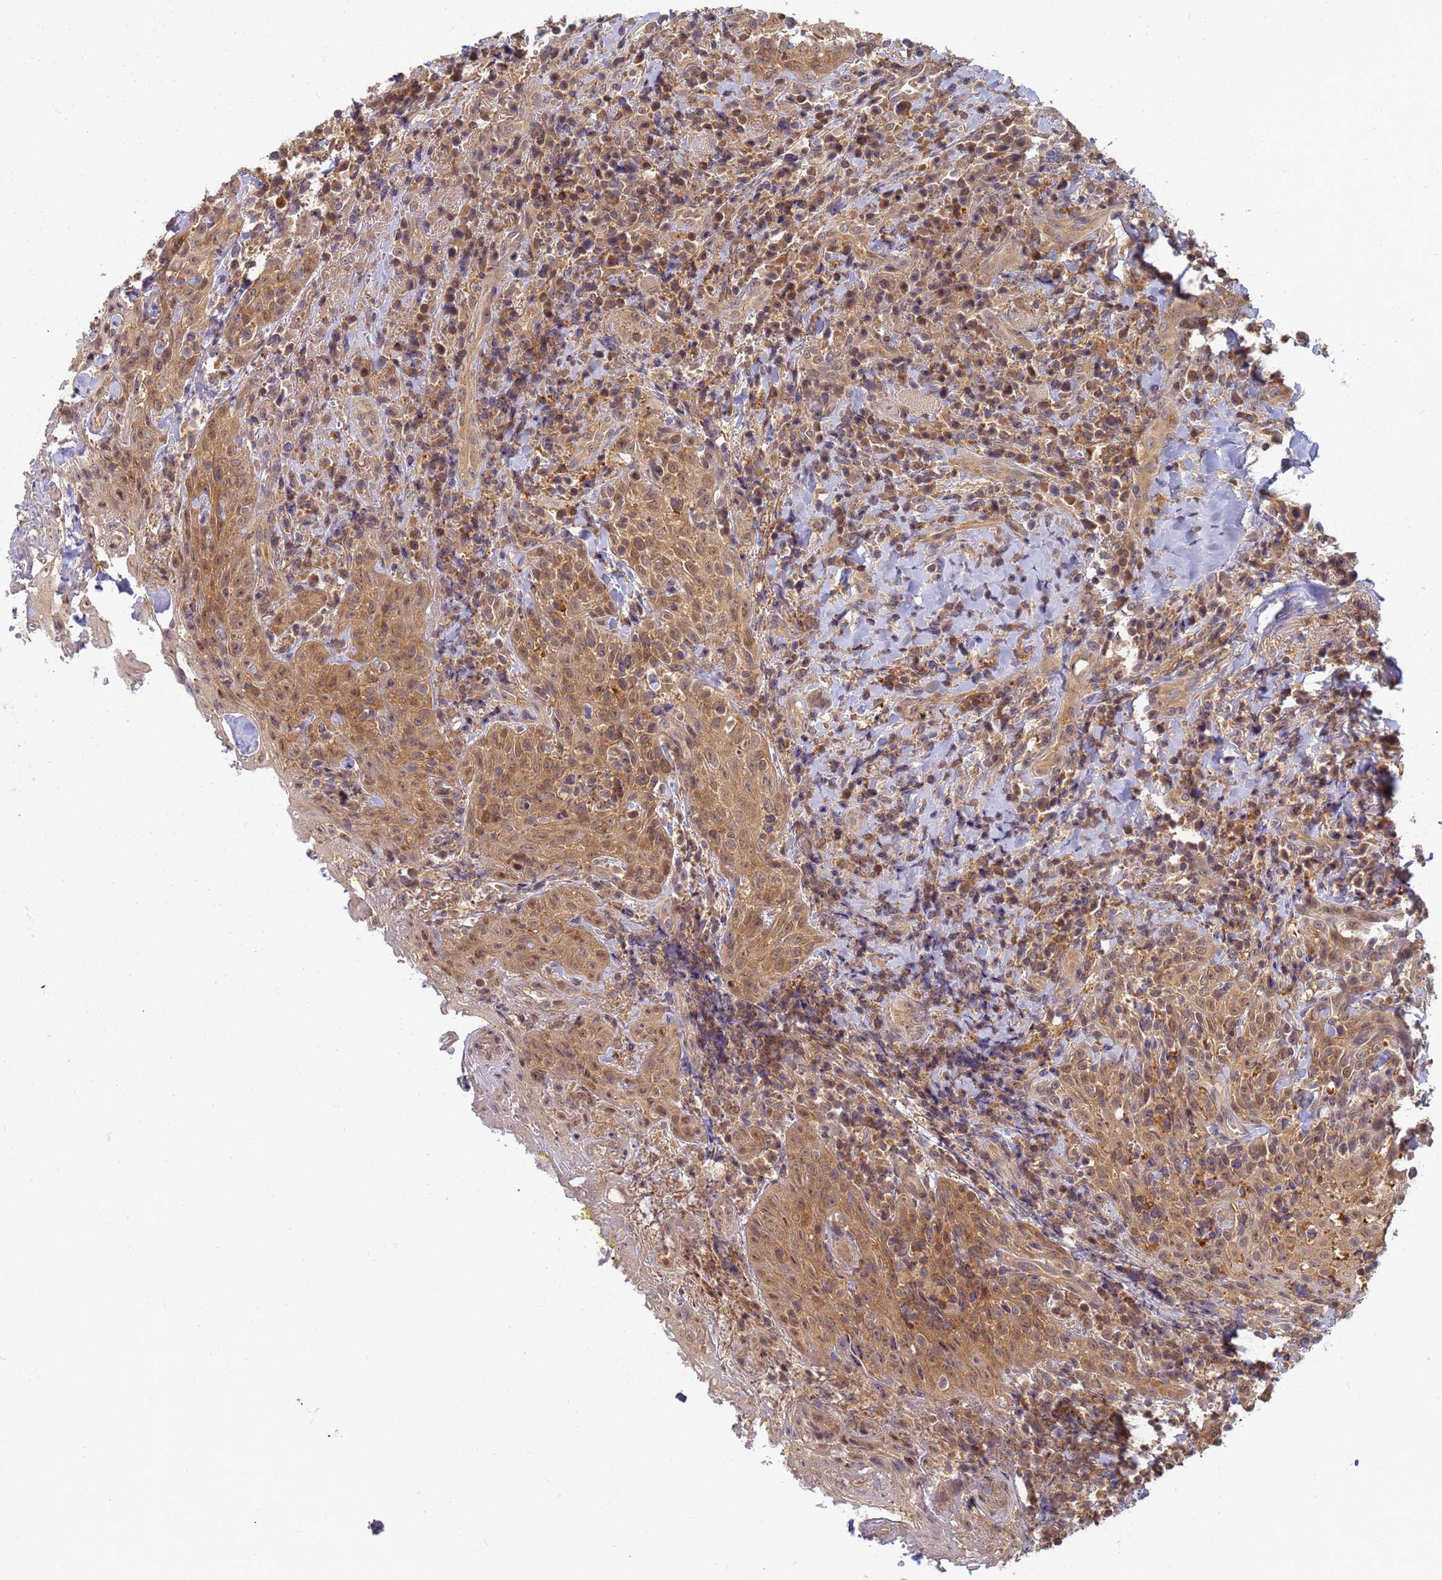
{"staining": {"intensity": "moderate", "quantity": ">75%", "location": "cytoplasmic/membranous,nuclear"}, "tissue": "head and neck cancer", "cell_type": "Tumor cells", "image_type": "cancer", "snomed": [{"axis": "morphology", "description": "Squamous cell carcinoma, NOS"}, {"axis": "topography", "description": "Head-Neck"}], "caption": "There is medium levels of moderate cytoplasmic/membranous and nuclear positivity in tumor cells of squamous cell carcinoma (head and neck), as demonstrated by immunohistochemical staining (brown color).", "gene": "SHARPIN", "patient": {"sex": "female", "age": 70}}